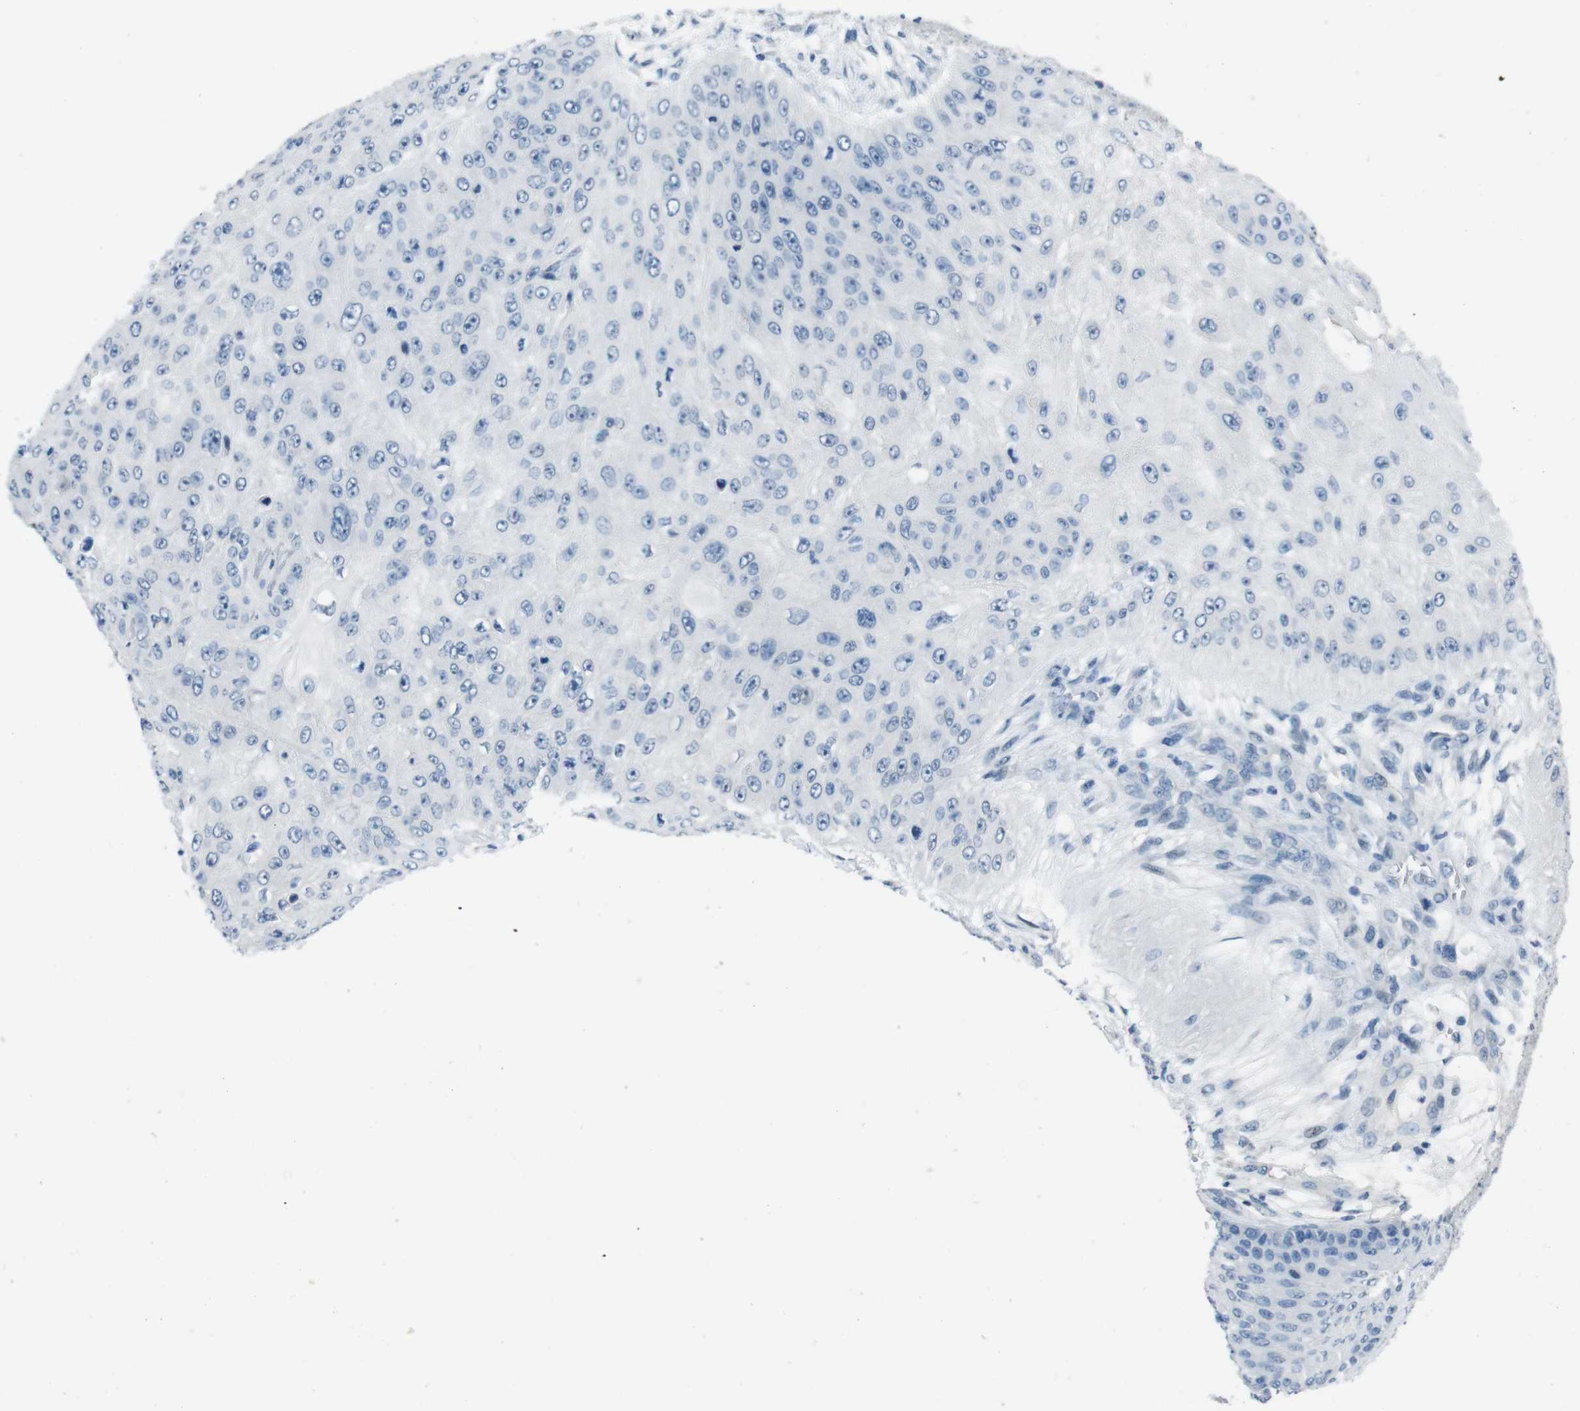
{"staining": {"intensity": "negative", "quantity": "none", "location": "none"}, "tissue": "skin cancer", "cell_type": "Tumor cells", "image_type": "cancer", "snomed": [{"axis": "morphology", "description": "Squamous cell carcinoma, NOS"}, {"axis": "topography", "description": "Skin"}], "caption": "Tumor cells show no significant staining in squamous cell carcinoma (skin).", "gene": "HRH2", "patient": {"sex": "female", "age": 80}}